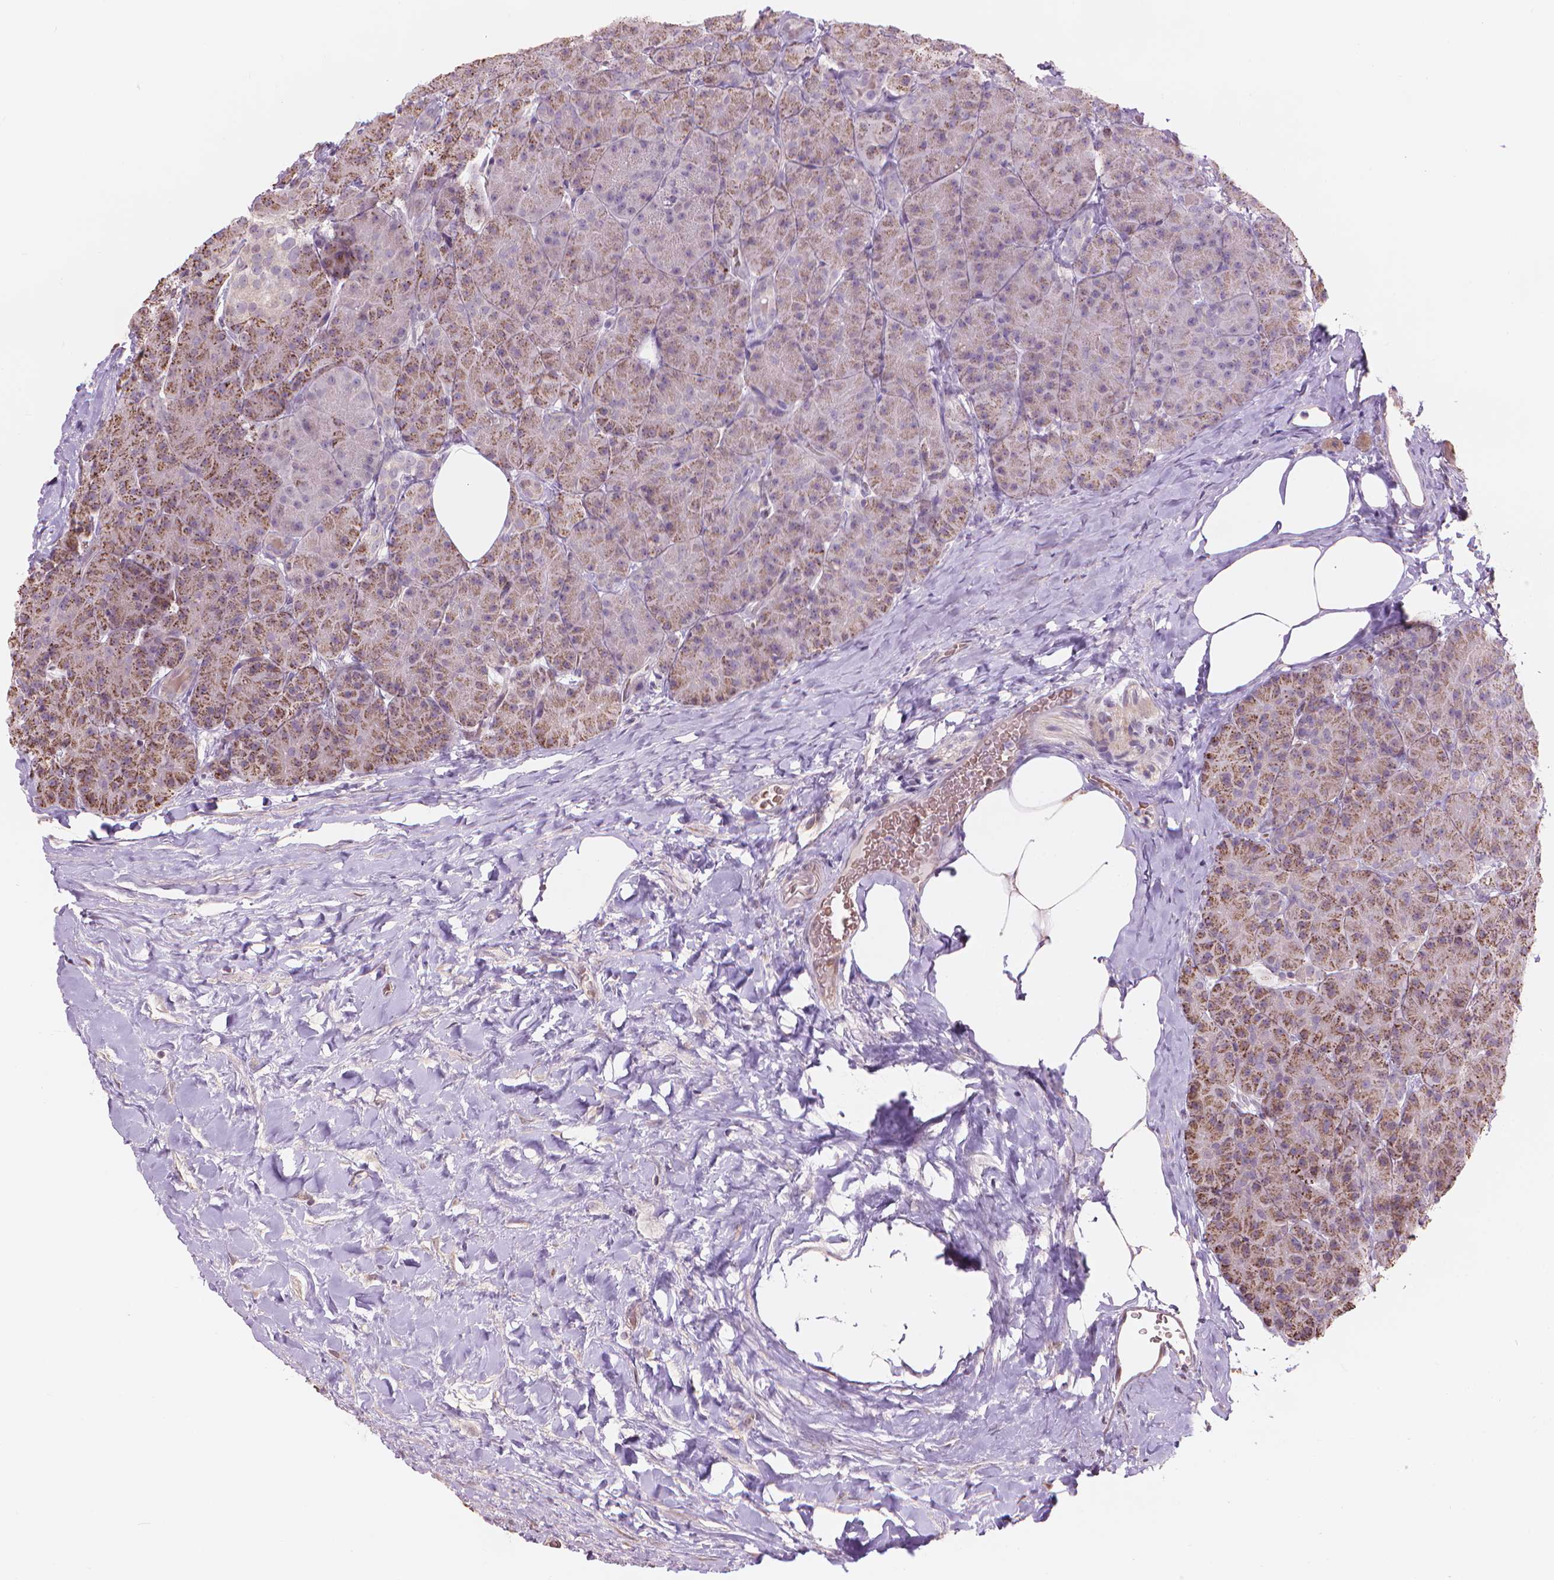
{"staining": {"intensity": "moderate", "quantity": "25%-75%", "location": "cytoplasmic/membranous"}, "tissue": "pancreas", "cell_type": "Exocrine glandular cells", "image_type": "normal", "snomed": [{"axis": "morphology", "description": "Normal tissue, NOS"}, {"axis": "topography", "description": "Pancreas"}], "caption": "This is an image of IHC staining of normal pancreas, which shows moderate expression in the cytoplasmic/membranous of exocrine glandular cells.", "gene": "IFFO1", "patient": {"sex": "male", "age": 57}}